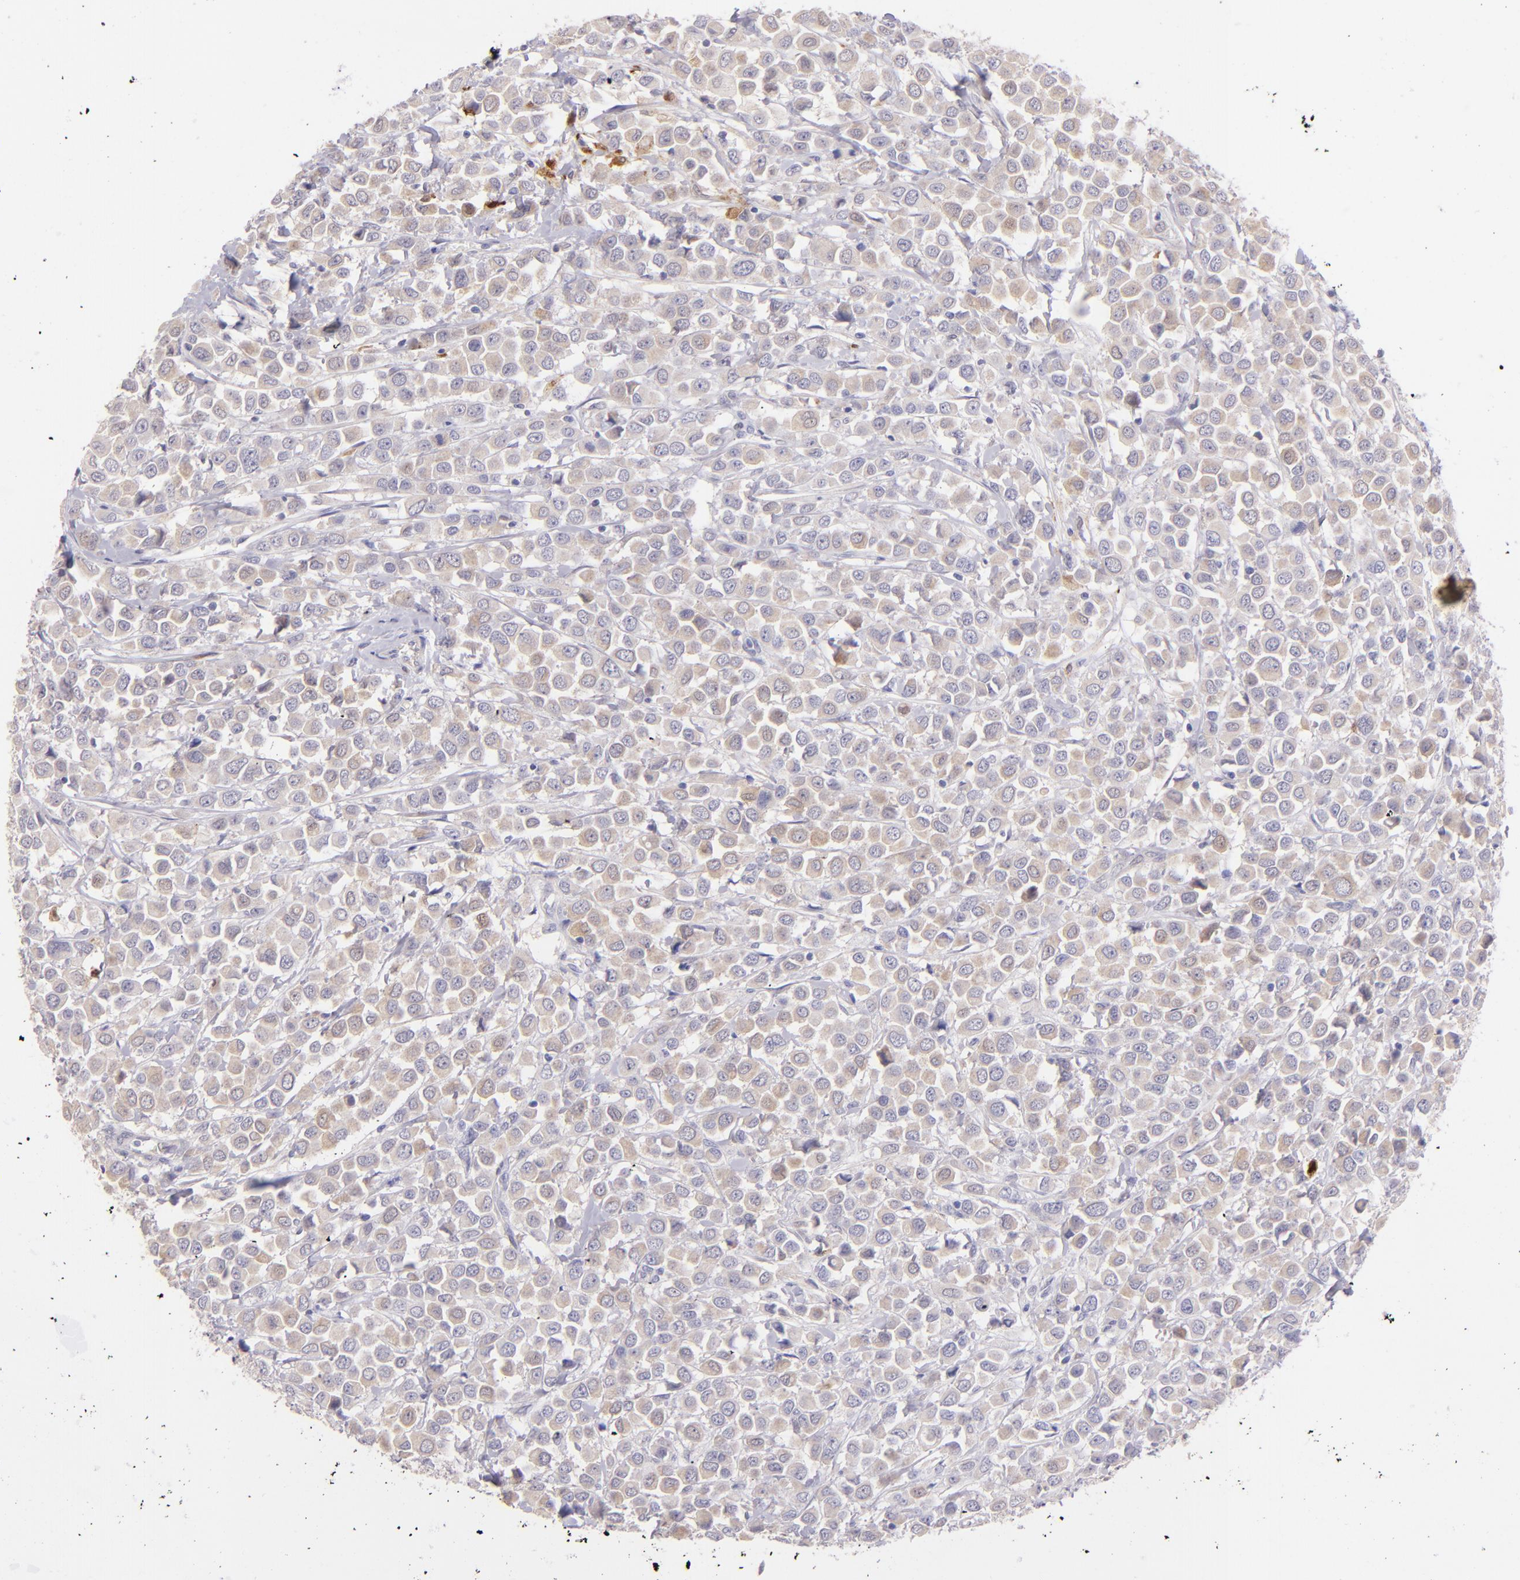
{"staining": {"intensity": "weak", "quantity": ">75%", "location": "cytoplasmic/membranous"}, "tissue": "breast cancer", "cell_type": "Tumor cells", "image_type": "cancer", "snomed": [{"axis": "morphology", "description": "Duct carcinoma"}, {"axis": "topography", "description": "Breast"}], "caption": "Breast invasive ductal carcinoma stained for a protein shows weak cytoplasmic/membranous positivity in tumor cells.", "gene": "SH2D4A", "patient": {"sex": "female", "age": 61}}